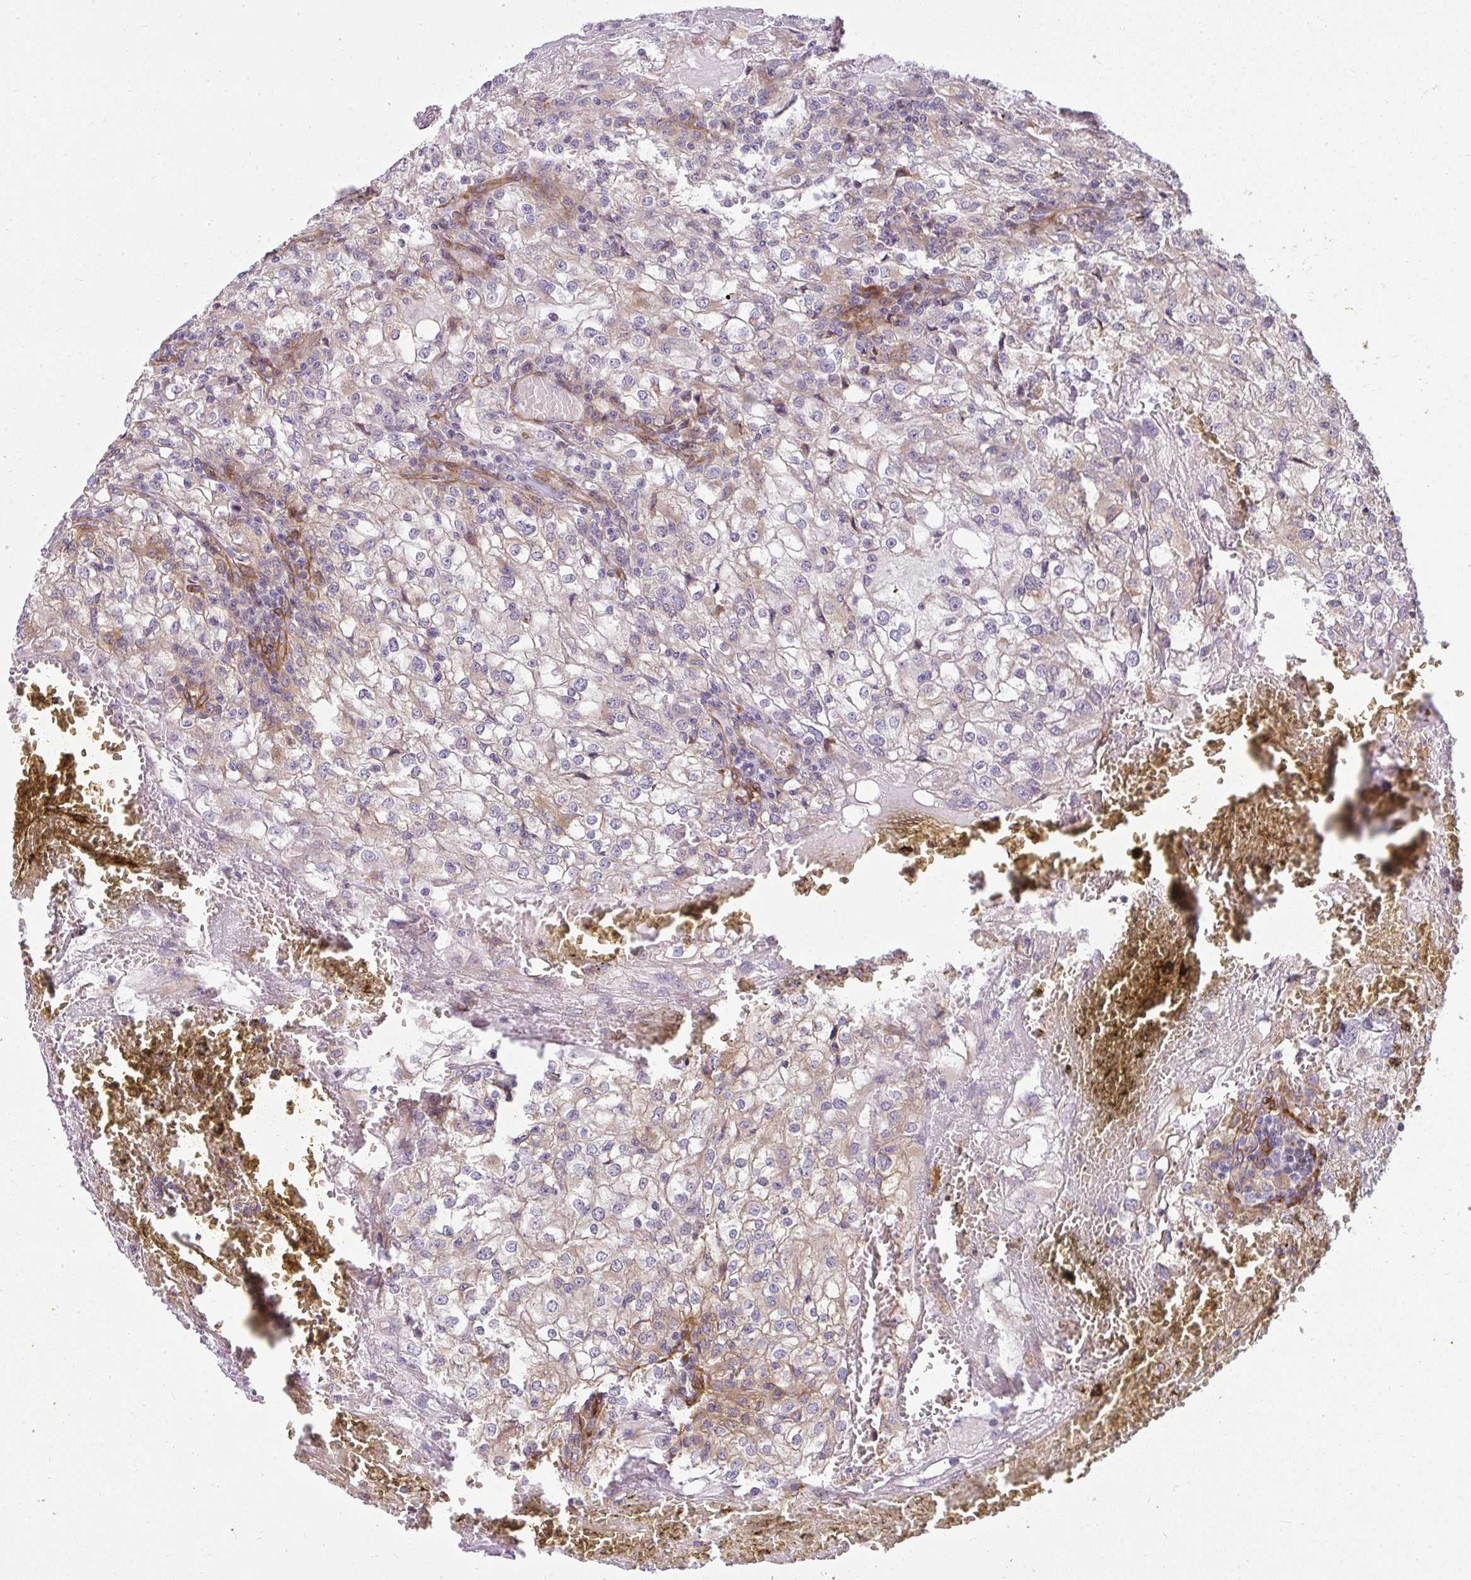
{"staining": {"intensity": "moderate", "quantity": "<25%", "location": "cytoplasmic/membranous"}, "tissue": "renal cancer", "cell_type": "Tumor cells", "image_type": "cancer", "snomed": [{"axis": "morphology", "description": "Adenocarcinoma, NOS"}, {"axis": "topography", "description": "Kidney"}], "caption": "Renal adenocarcinoma stained with a brown dye shows moderate cytoplasmic/membranous positive positivity in approximately <25% of tumor cells.", "gene": "IFIT3", "patient": {"sex": "female", "age": 74}}